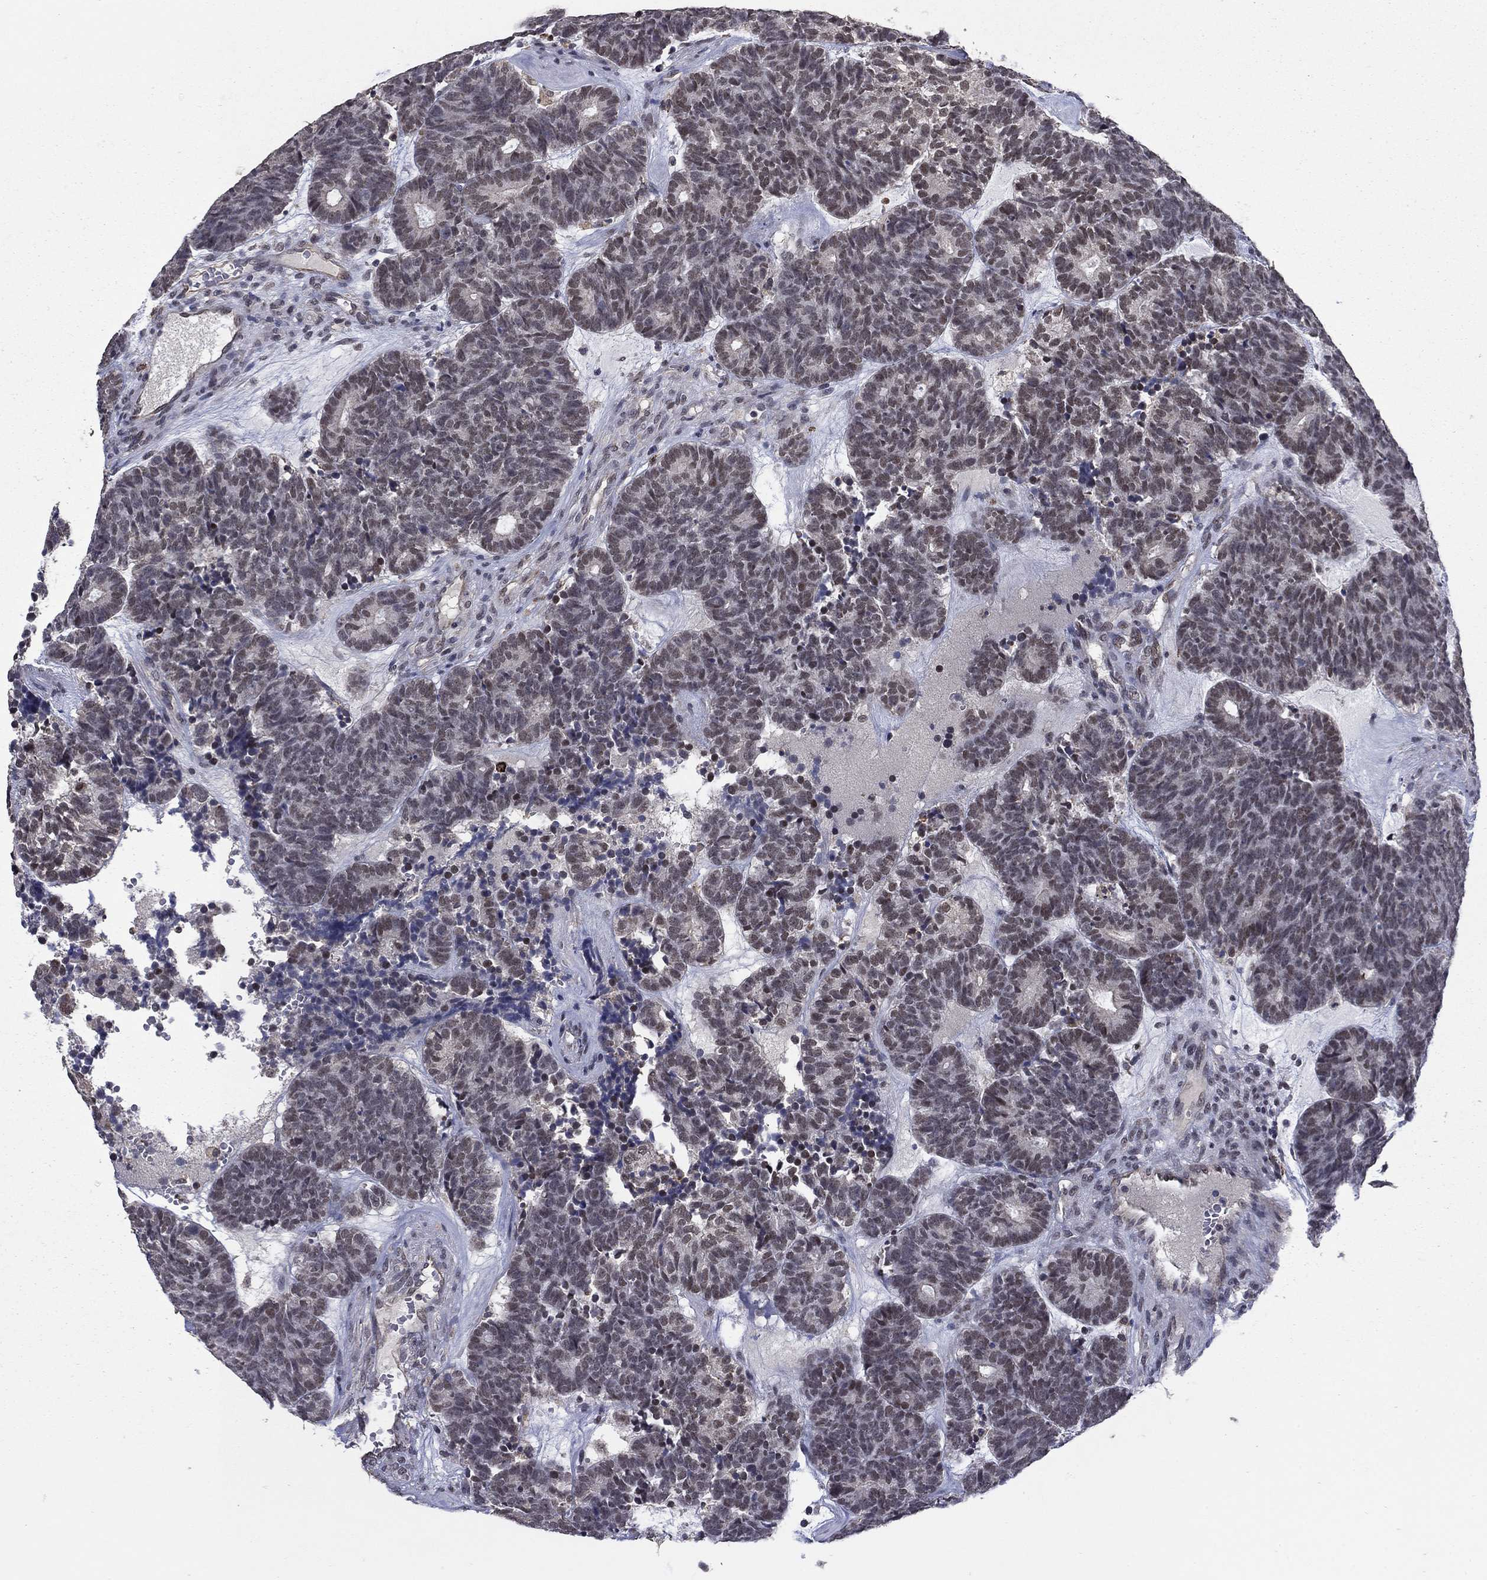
{"staining": {"intensity": "weak", "quantity": "25%-75%", "location": "nuclear"}, "tissue": "head and neck cancer", "cell_type": "Tumor cells", "image_type": "cancer", "snomed": [{"axis": "morphology", "description": "Adenocarcinoma, NOS"}, {"axis": "topography", "description": "Head-Neck"}], "caption": "The immunohistochemical stain labels weak nuclear positivity in tumor cells of head and neck cancer tissue.", "gene": "GRIA3", "patient": {"sex": "female", "age": 81}}